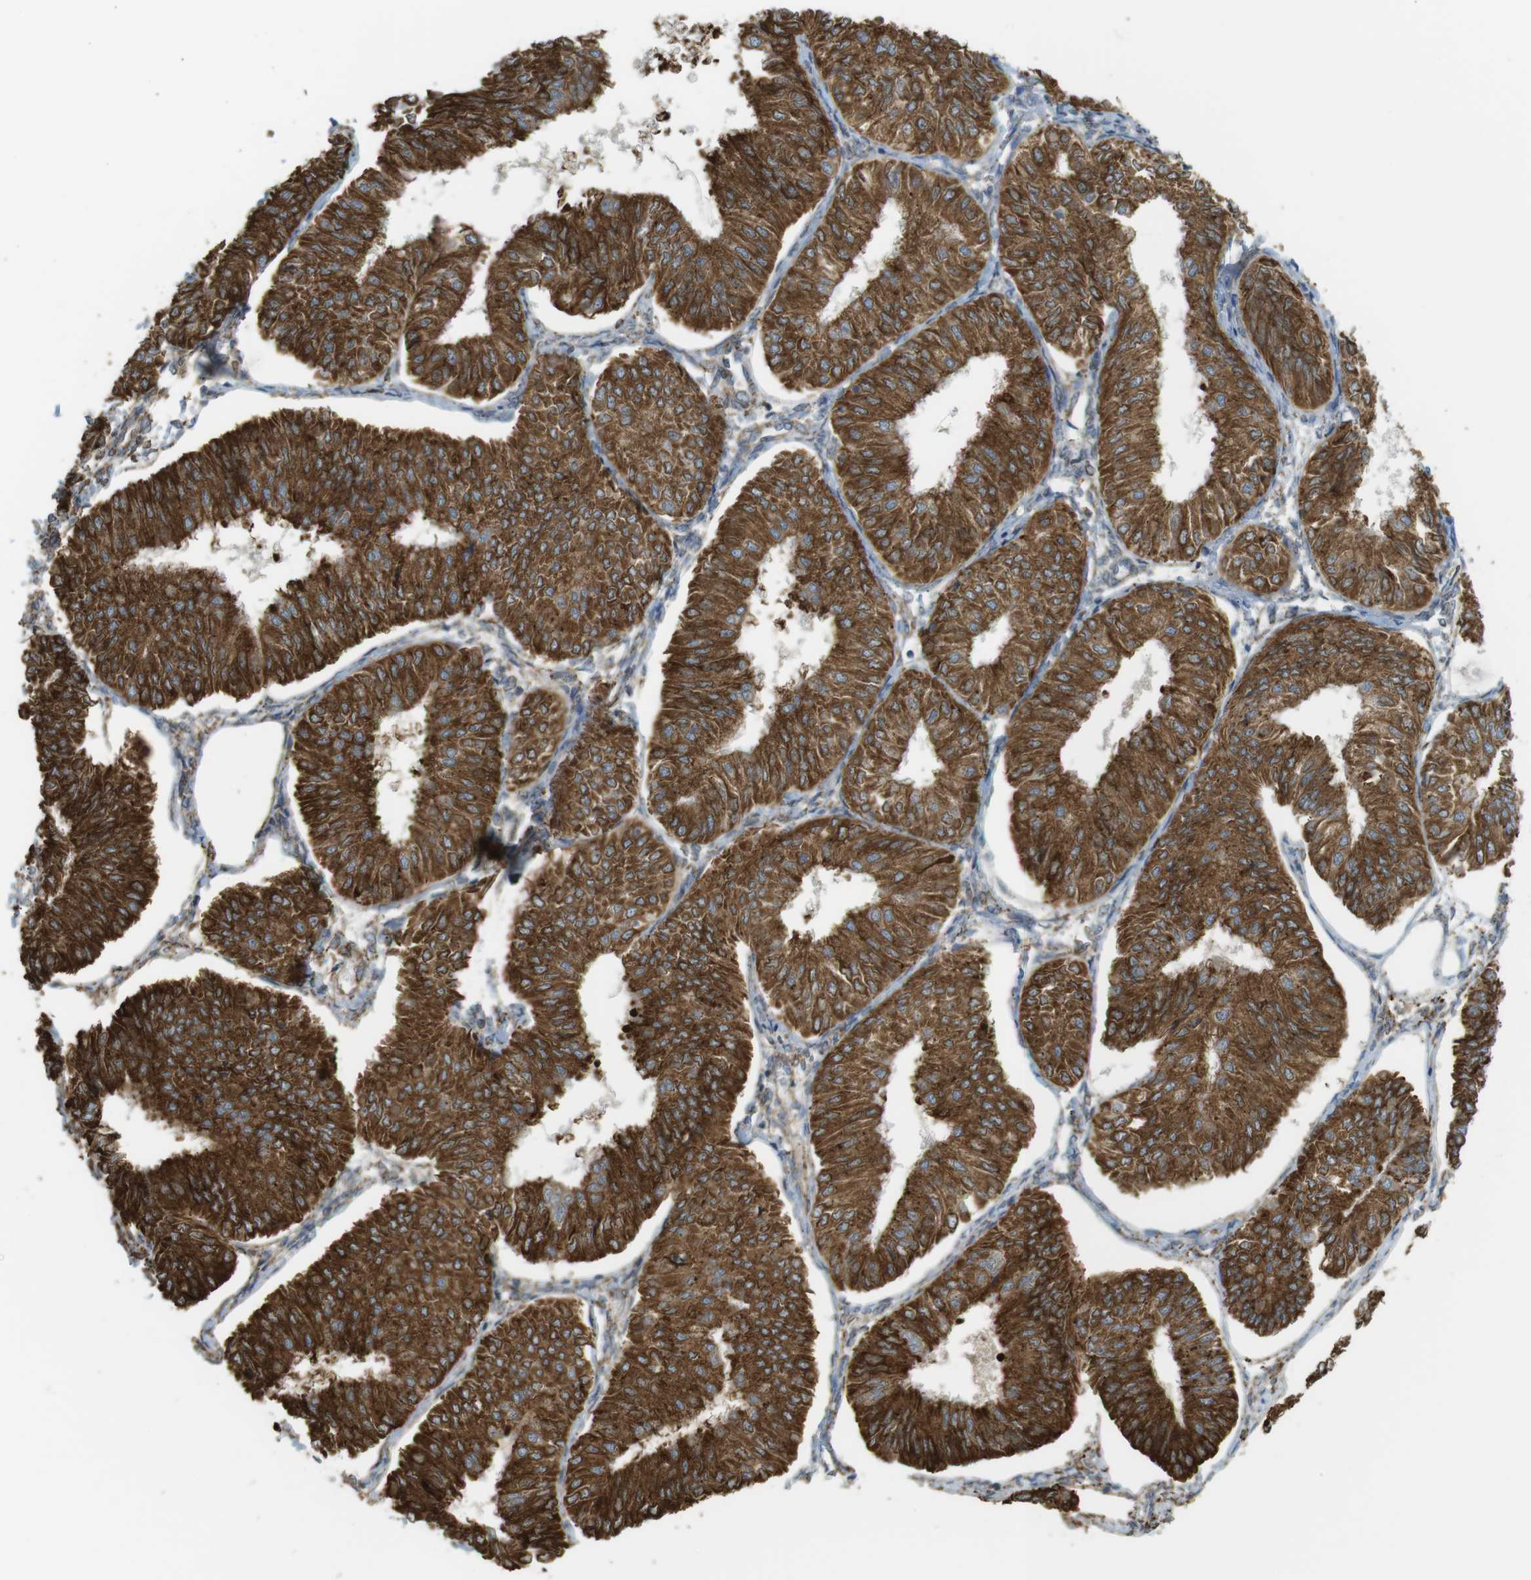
{"staining": {"intensity": "strong", "quantity": ">75%", "location": "cytoplasmic/membranous"}, "tissue": "endometrial cancer", "cell_type": "Tumor cells", "image_type": "cancer", "snomed": [{"axis": "morphology", "description": "Adenocarcinoma, NOS"}, {"axis": "topography", "description": "Endometrium"}], "caption": "This image shows immunohistochemistry staining of endometrial adenocarcinoma, with high strong cytoplasmic/membranous expression in about >75% of tumor cells.", "gene": "MBOAT2", "patient": {"sex": "female", "age": 58}}